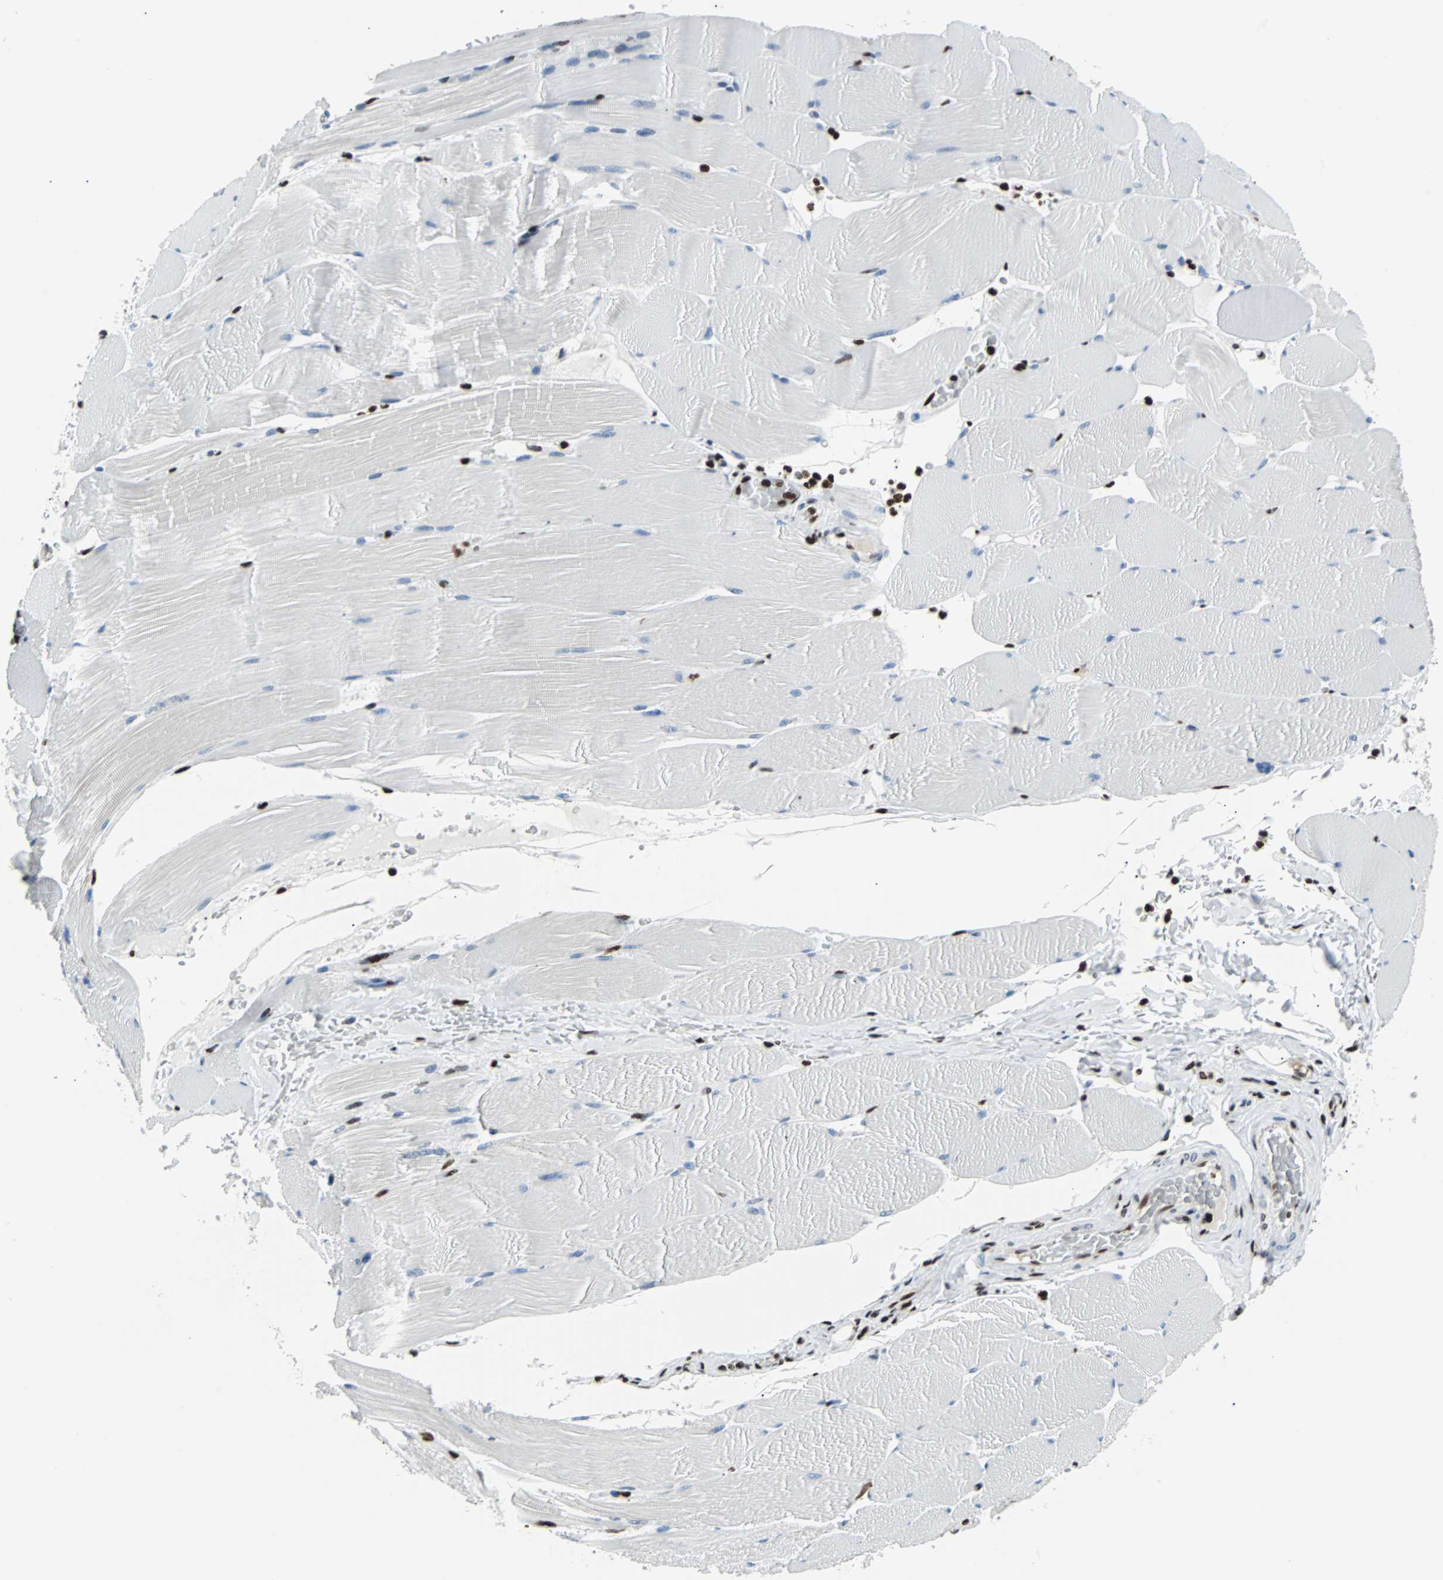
{"staining": {"intensity": "moderate", "quantity": "<25%", "location": "nuclear"}, "tissue": "skeletal muscle", "cell_type": "Myocytes", "image_type": "normal", "snomed": [{"axis": "morphology", "description": "Normal tissue, NOS"}, {"axis": "topography", "description": "Skeletal muscle"}], "caption": "An immunohistochemistry (IHC) image of normal tissue is shown. Protein staining in brown labels moderate nuclear positivity in skeletal muscle within myocytes. (brown staining indicates protein expression, while blue staining denotes nuclei).", "gene": "ZNF131", "patient": {"sex": "male", "age": 62}}